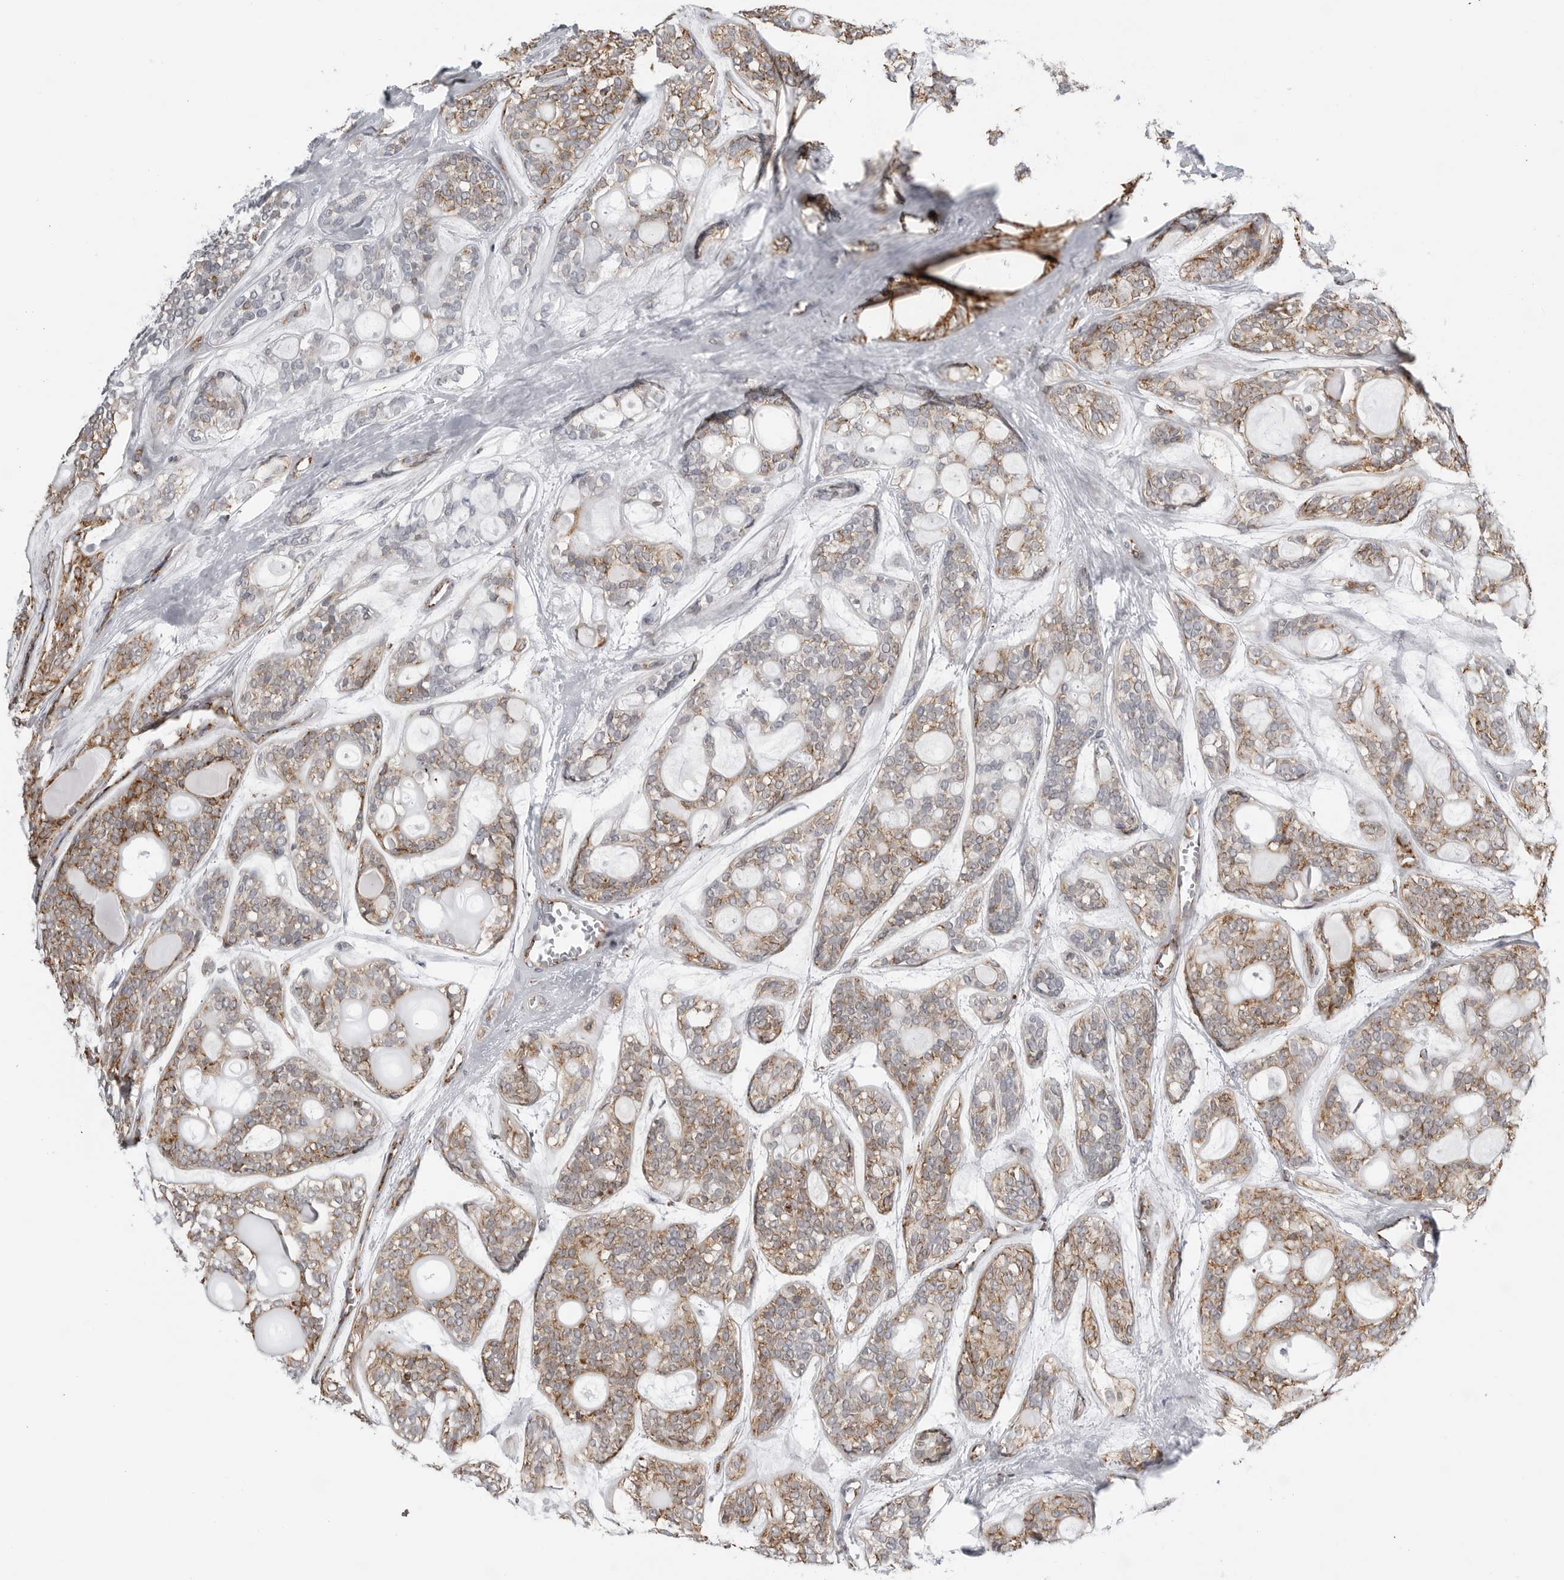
{"staining": {"intensity": "moderate", "quantity": ">75%", "location": "cytoplasmic/membranous"}, "tissue": "head and neck cancer", "cell_type": "Tumor cells", "image_type": "cancer", "snomed": [{"axis": "morphology", "description": "Adenocarcinoma, NOS"}, {"axis": "topography", "description": "Head-Neck"}], "caption": "Immunohistochemistry histopathology image of human head and neck cancer stained for a protein (brown), which demonstrates medium levels of moderate cytoplasmic/membranous positivity in approximately >75% of tumor cells.", "gene": "COX5A", "patient": {"sex": "male", "age": 66}}